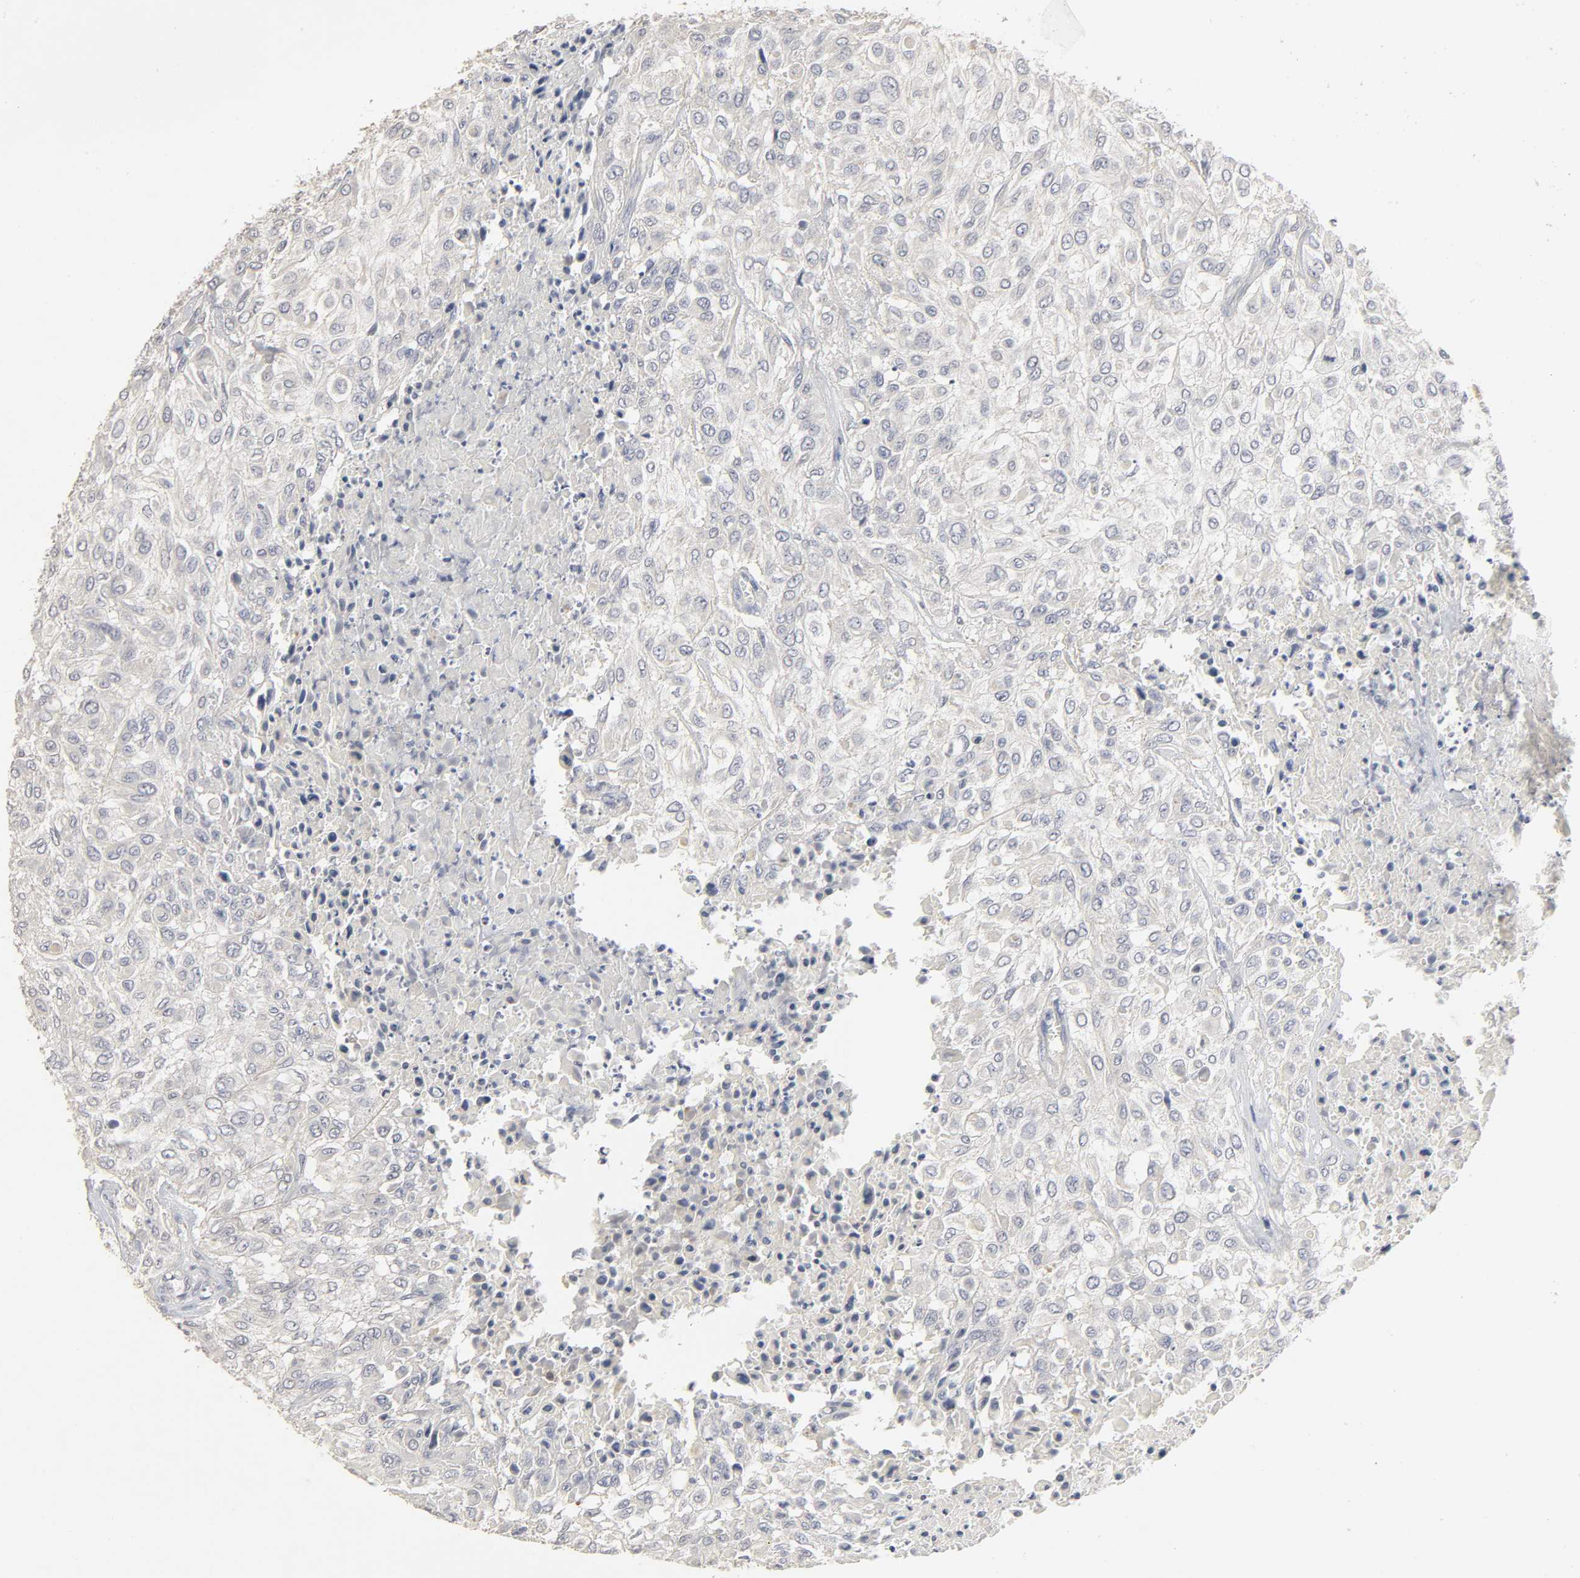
{"staining": {"intensity": "negative", "quantity": "none", "location": "none"}, "tissue": "urothelial cancer", "cell_type": "Tumor cells", "image_type": "cancer", "snomed": [{"axis": "morphology", "description": "Urothelial carcinoma, High grade"}, {"axis": "topography", "description": "Urinary bladder"}], "caption": "There is no significant positivity in tumor cells of high-grade urothelial carcinoma.", "gene": "SLC10A2", "patient": {"sex": "male", "age": 57}}